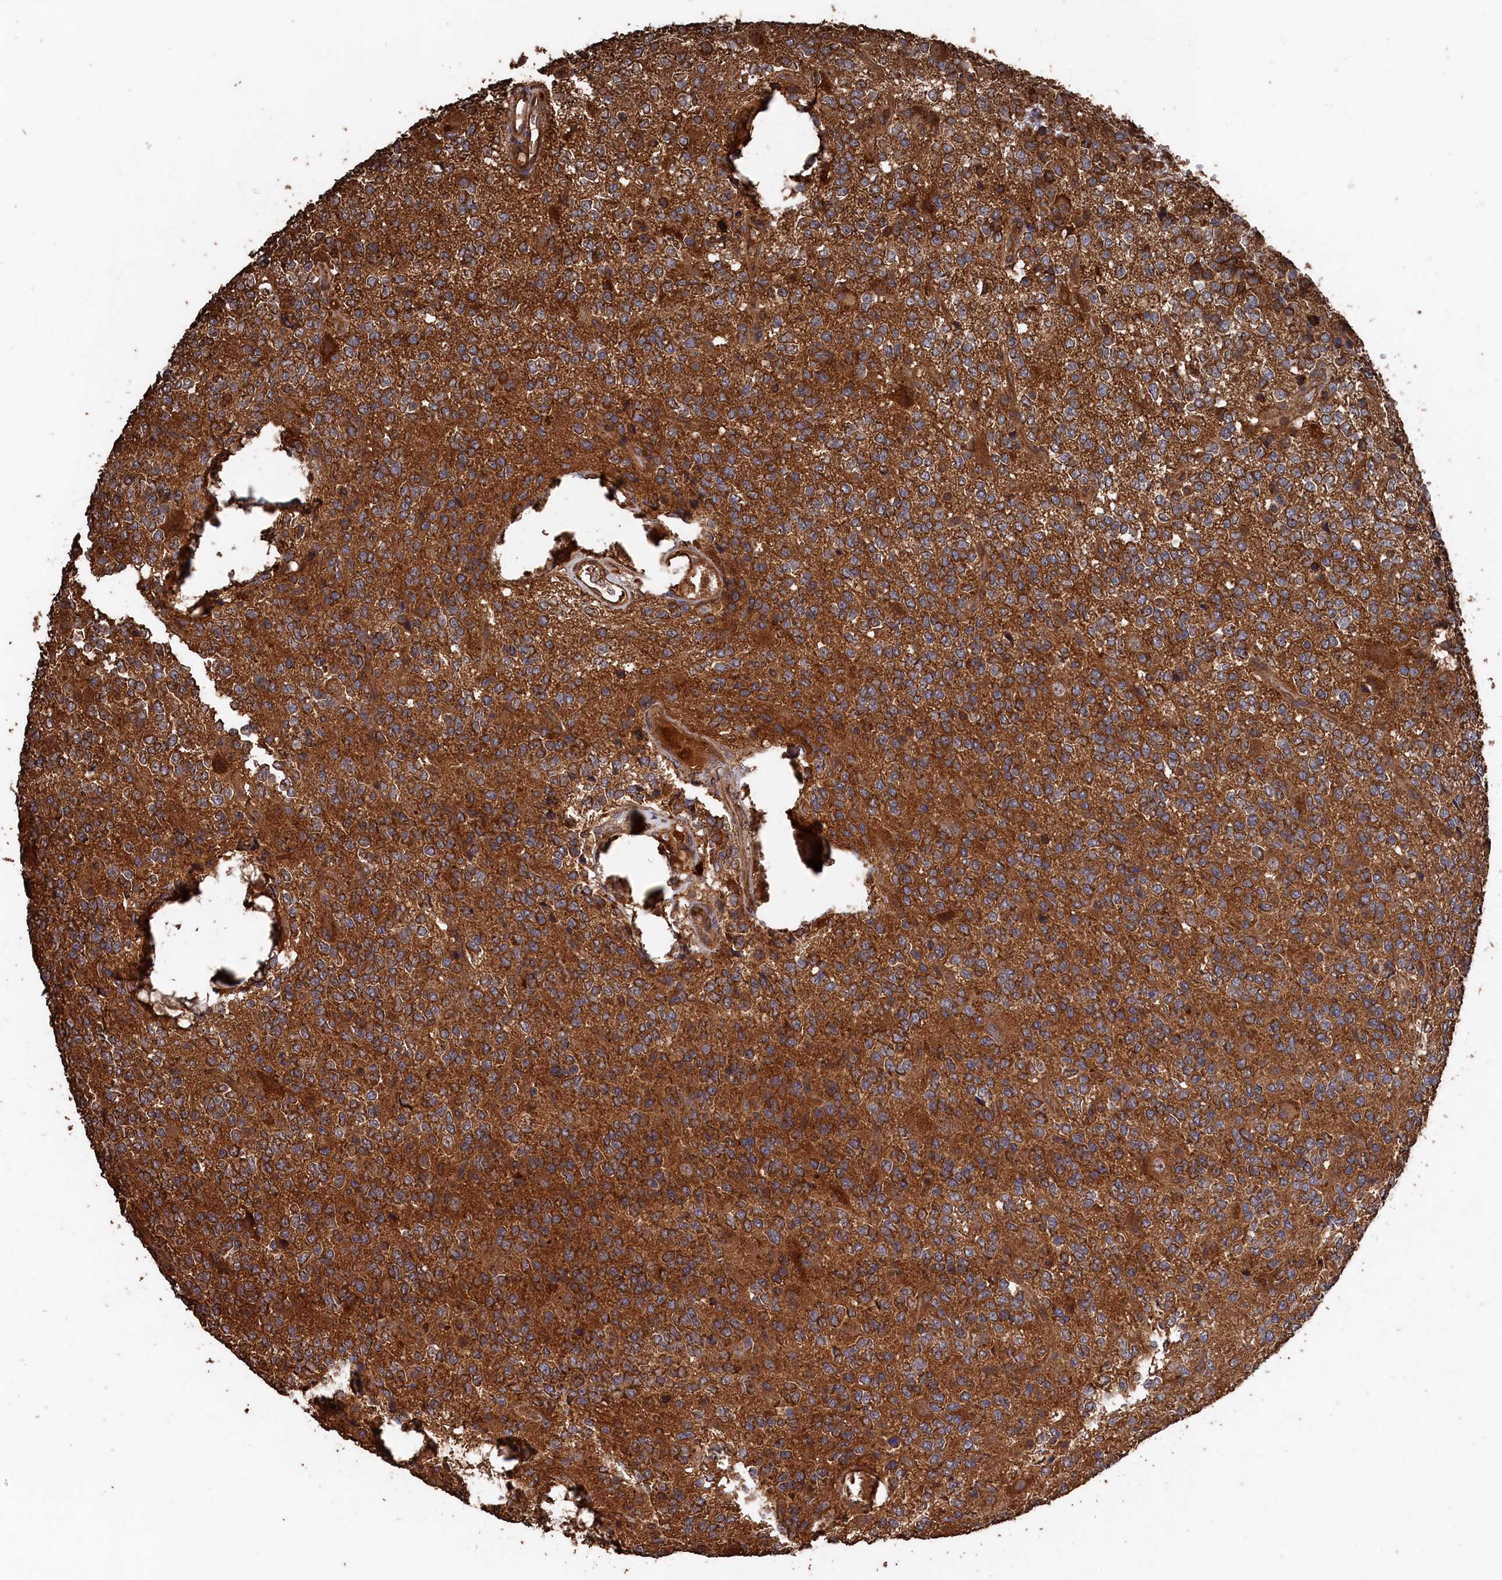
{"staining": {"intensity": "strong", "quantity": ">75%", "location": "cytoplasmic/membranous"}, "tissue": "glioma", "cell_type": "Tumor cells", "image_type": "cancer", "snomed": [{"axis": "morphology", "description": "Glioma, malignant, High grade"}, {"axis": "topography", "description": "Brain"}], "caption": "An IHC photomicrograph of tumor tissue is shown. Protein staining in brown highlights strong cytoplasmic/membranous positivity in glioma within tumor cells.", "gene": "SNX33", "patient": {"sex": "female", "age": 62}}